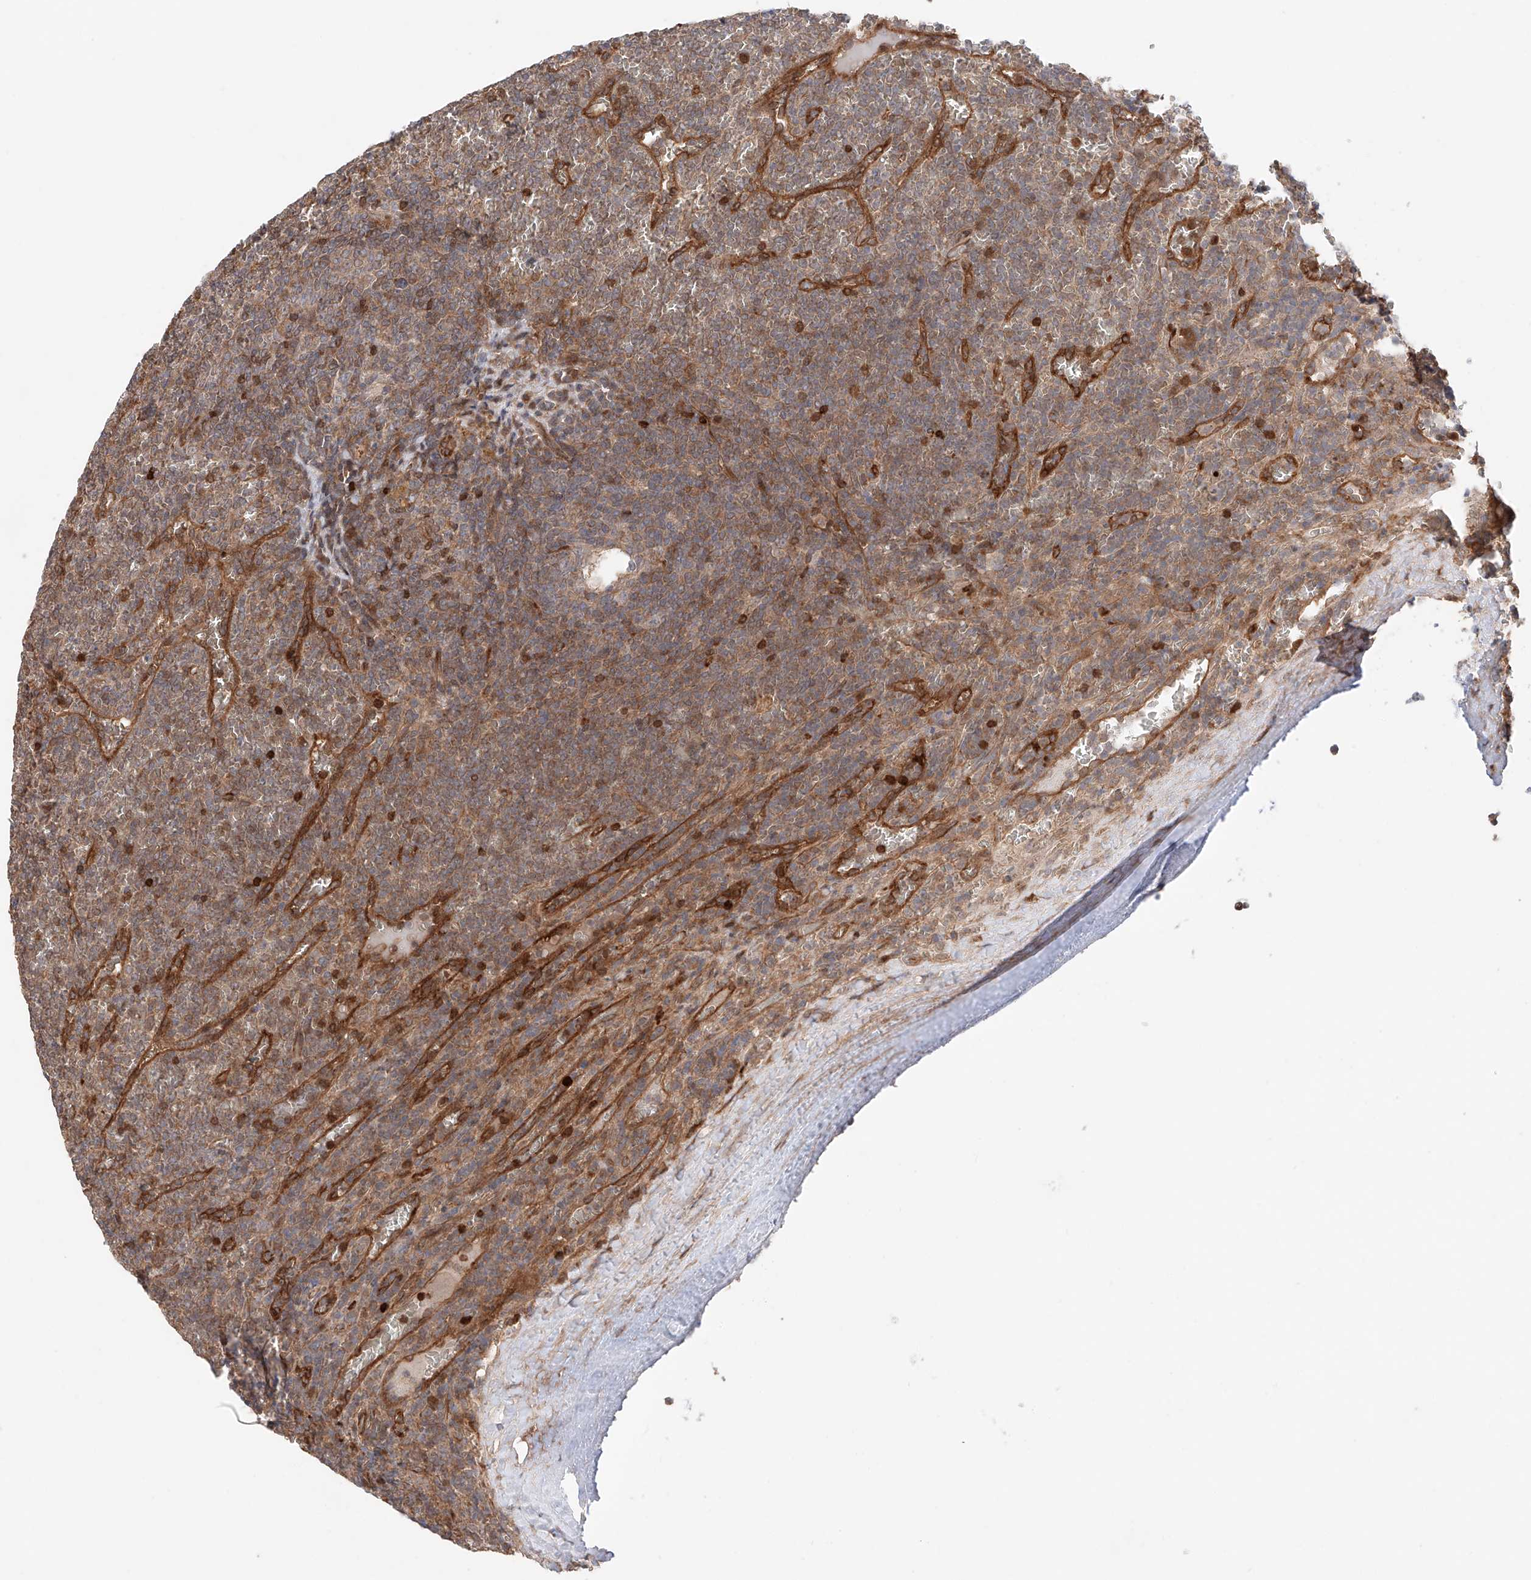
{"staining": {"intensity": "weak", "quantity": "25%-75%", "location": "cytoplasmic/membranous"}, "tissue": "lymphoma", "cell_type": "Tumor cells", "image_type": "cancer", "snomed": [{"axis": "morphology", "description": "Malignant lymphoma, non-Hodgkin's type, Low grade"}, {"axis": "topography", "description": "Spleen"}], "caption": "A brown stain labels weak cytoplasmic/membranous staining of a protein in lymphoma tumor cells.", "gene": "IGSF22", "patient": {"sex": "female", "age": 19}}